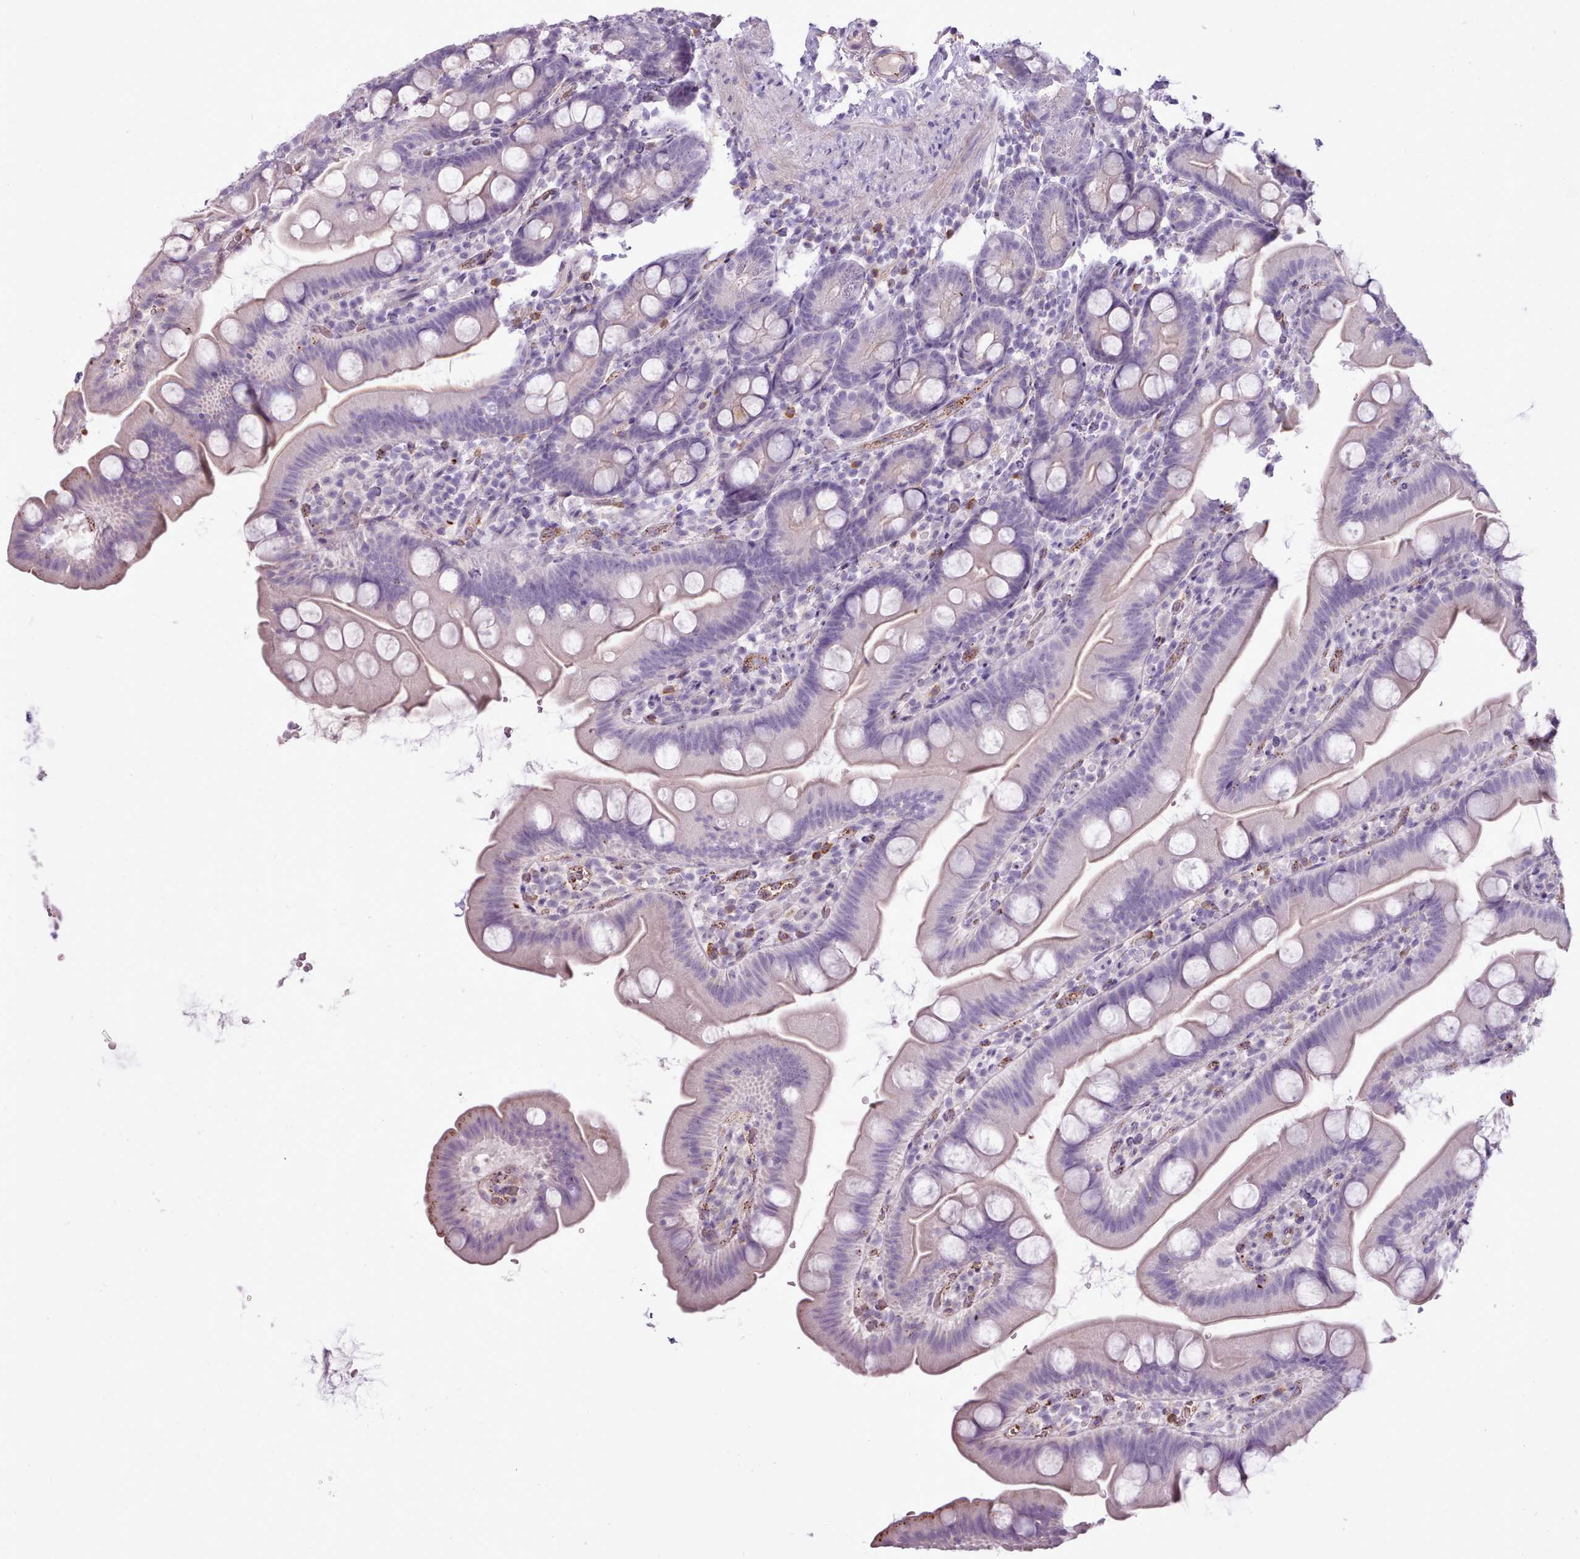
{"staining": {"intensity": "weak", "quantity": "<25%", "location": "cytoplasmic/membranous"}, "tissue": "small intestine", "cell_type": "Glandular cells", "image_type": "normal", "snomed": [{"axis": "morphology", "description": "Normal tissue, NOS"}, {"axis": "topography", "description": "Small intestine"}], "caption": "Small intestine stained for a protein using immunohistochemistry reveals no positivity glandular cells.", "gene": "ATRAID", "patient": {"sex": "female", "age": 68}}